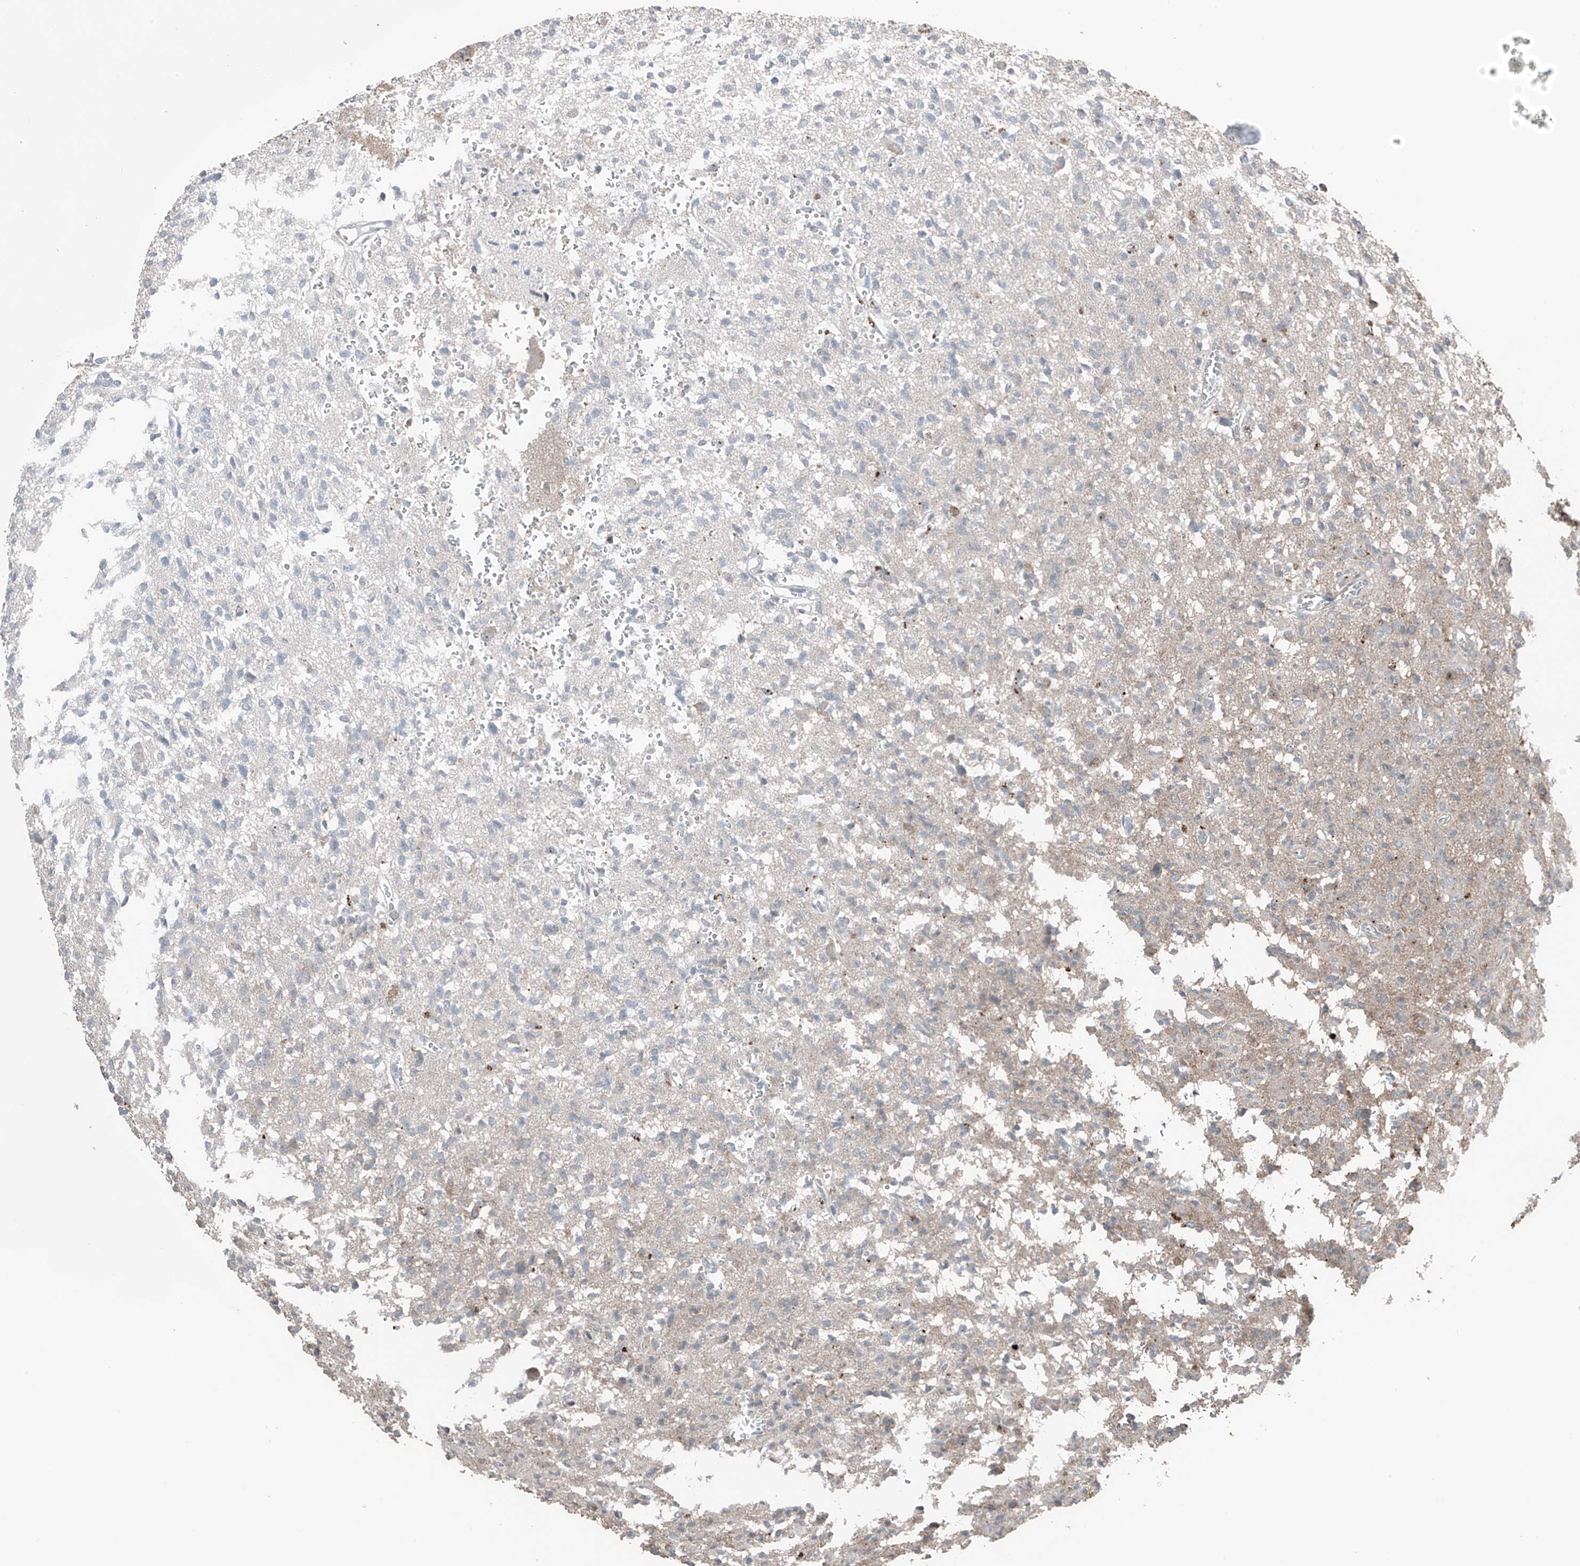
{"staining": {"intensity": "negative", "quantity": "none", "location": "none"}, "tissue": "glioma", "cell_type": "Tumor cells", "image_type": "cancer", "snomed": [{"axis": "morphology", "description": "Glioma, malignant, High grade"}, {"axis": "topography", "description": "Brain"}], "caption": "An immunohistochemistry histopathology image of glioma is shown. There is no staining in tumor cells of glioma.", "gene": "TXNDC9", "patient": {"sex": "female", "age": 57}}